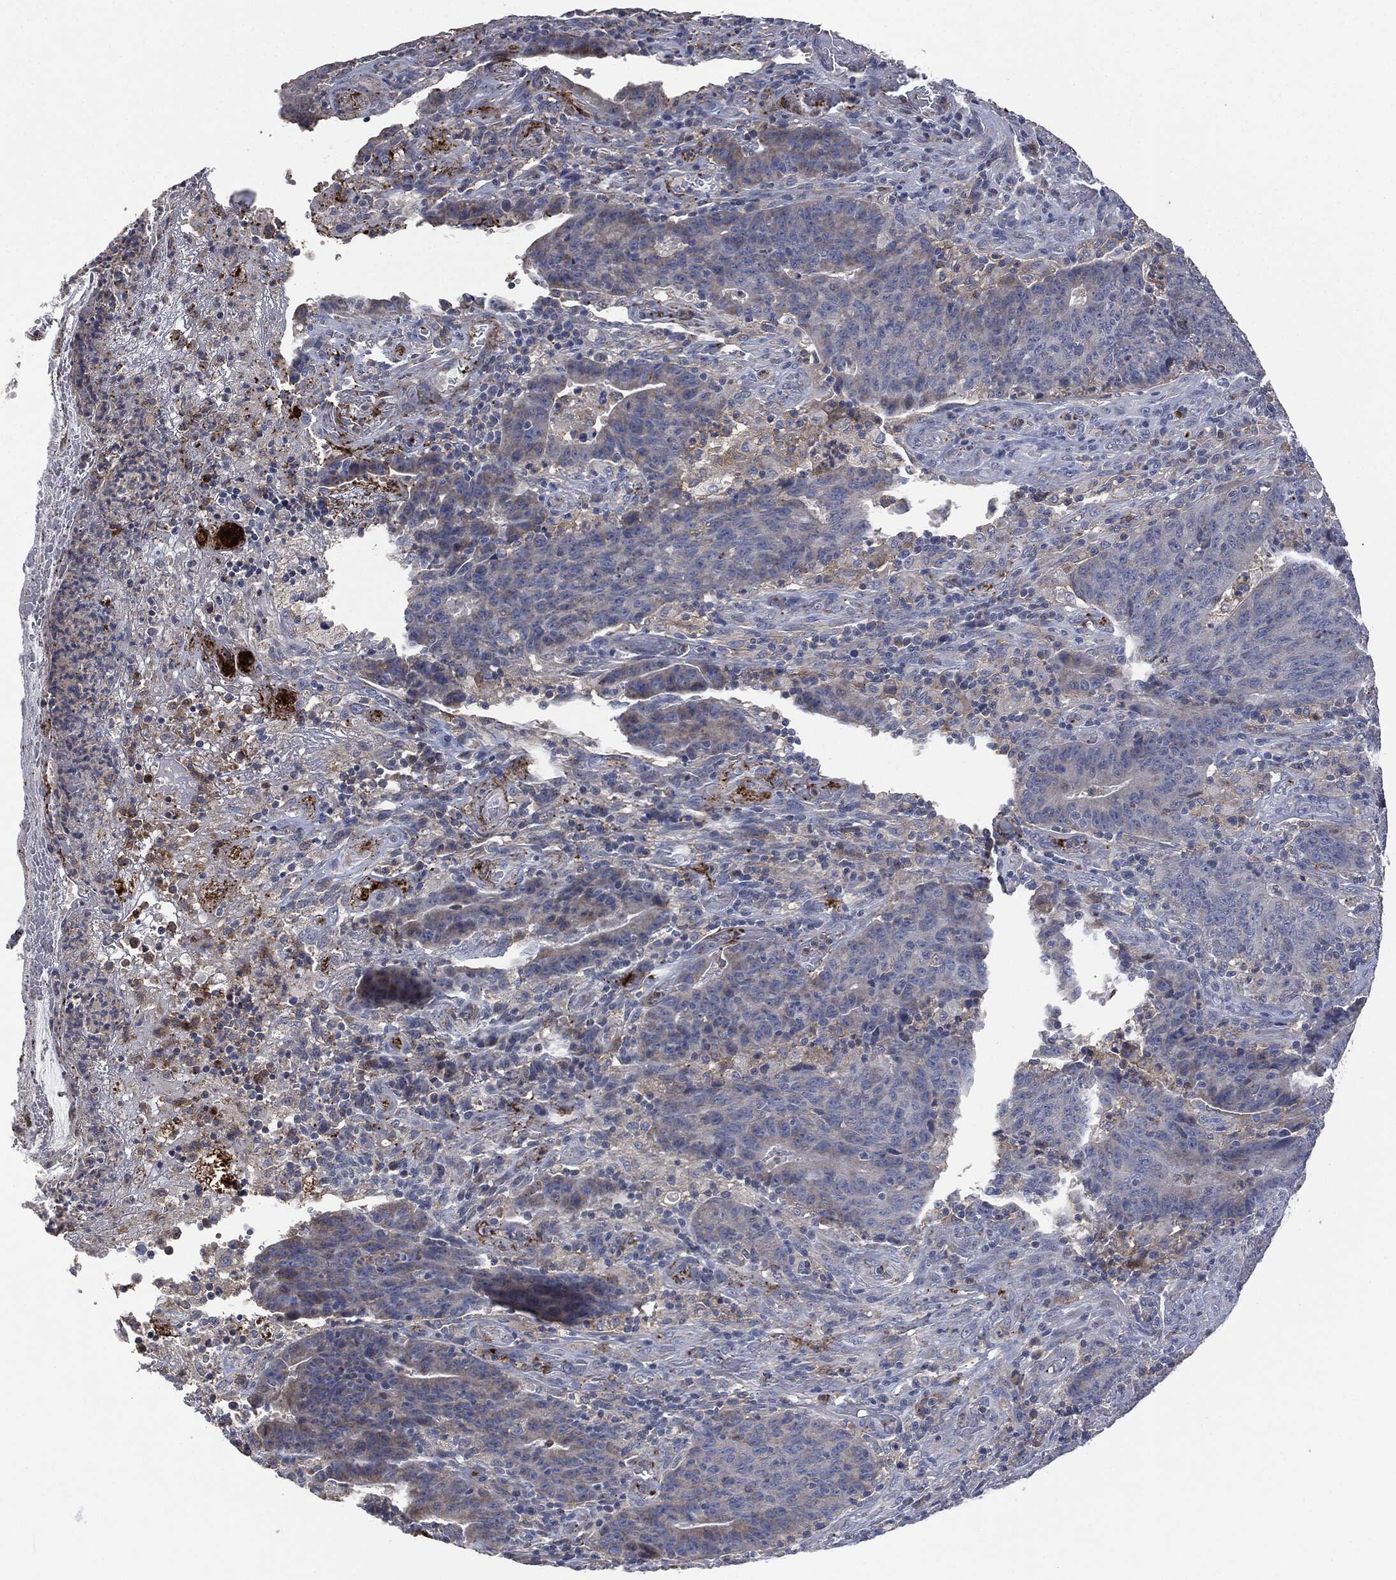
{"staining": {"intensity": "weak", "quantity": "<25%", "location": "cytoplasmic/membranous"}, "tissue": "colorectal cancer", "cell_type": "Tumor cells", "image_type": "cancer", "snomed": [{"axis": "morphology", "description": "Adenocarcinoma, NOS"}, {"axis": "topography", "description": "Colon"}], "caption": "Immunohistochemical staining of colorectal adenocarcinoma shows no significant positivity in tumor cells.", "gene": "CD33", "patient": {"sex": "female", "age": 75}}